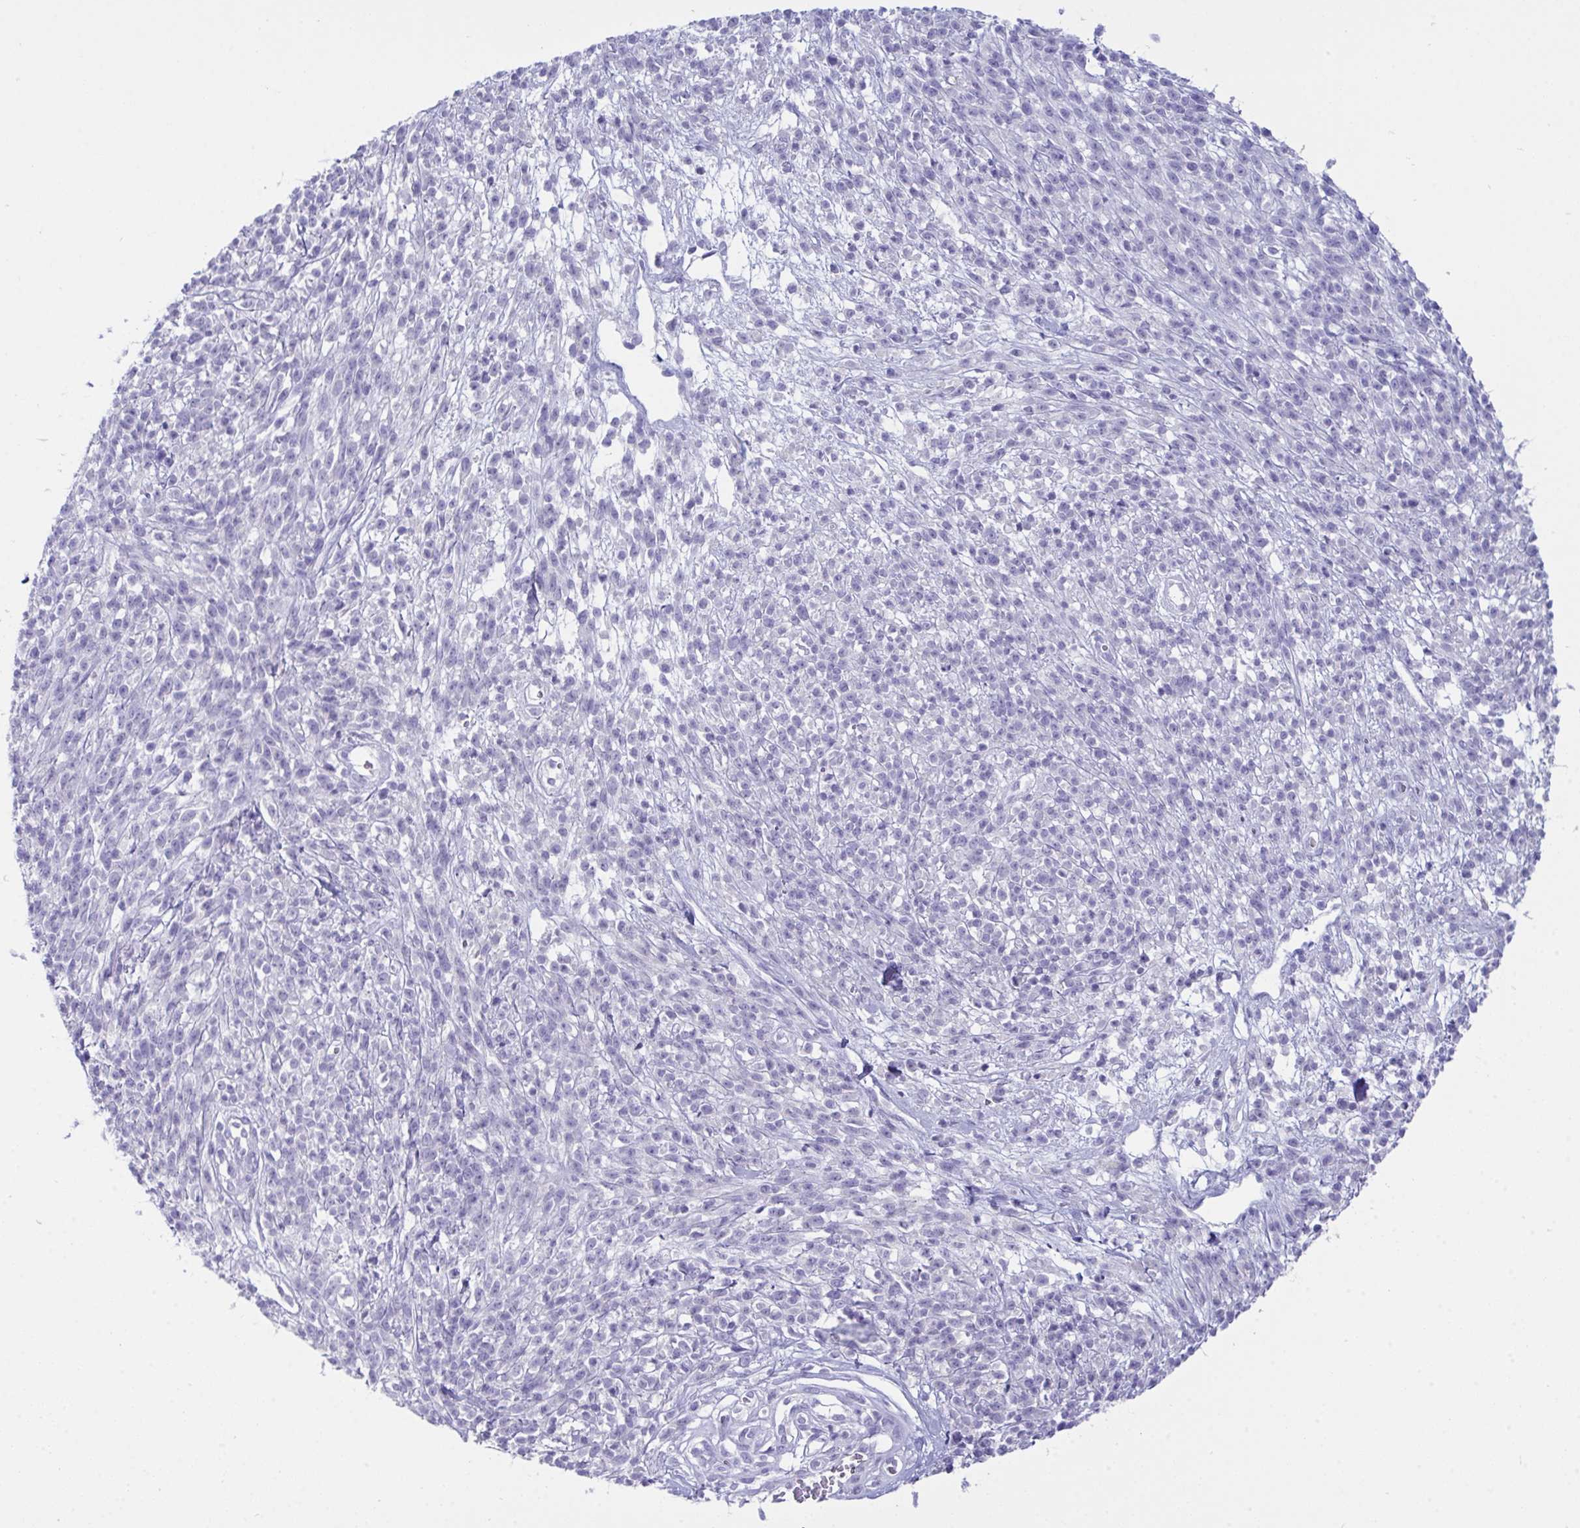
{"staining": {"intensity": "negative", "quantity": "none", "location": "none"}, "tissue": "melanoma", "cell_type": "Tumor cells", "image_type": "cancer", "snomed": [{"axis": "morphology", "description": "Malignant melanoma, NOS"}, {"axis": "topography", "description": "Skin"}, {"axis": "topography", "description": "Skin of trunk"}], "caption": "Tumor cells are negative for brown protein staining in melanoma.", "gene": "GLB1L2", "patient": {"sex": "male", "age": 74}}